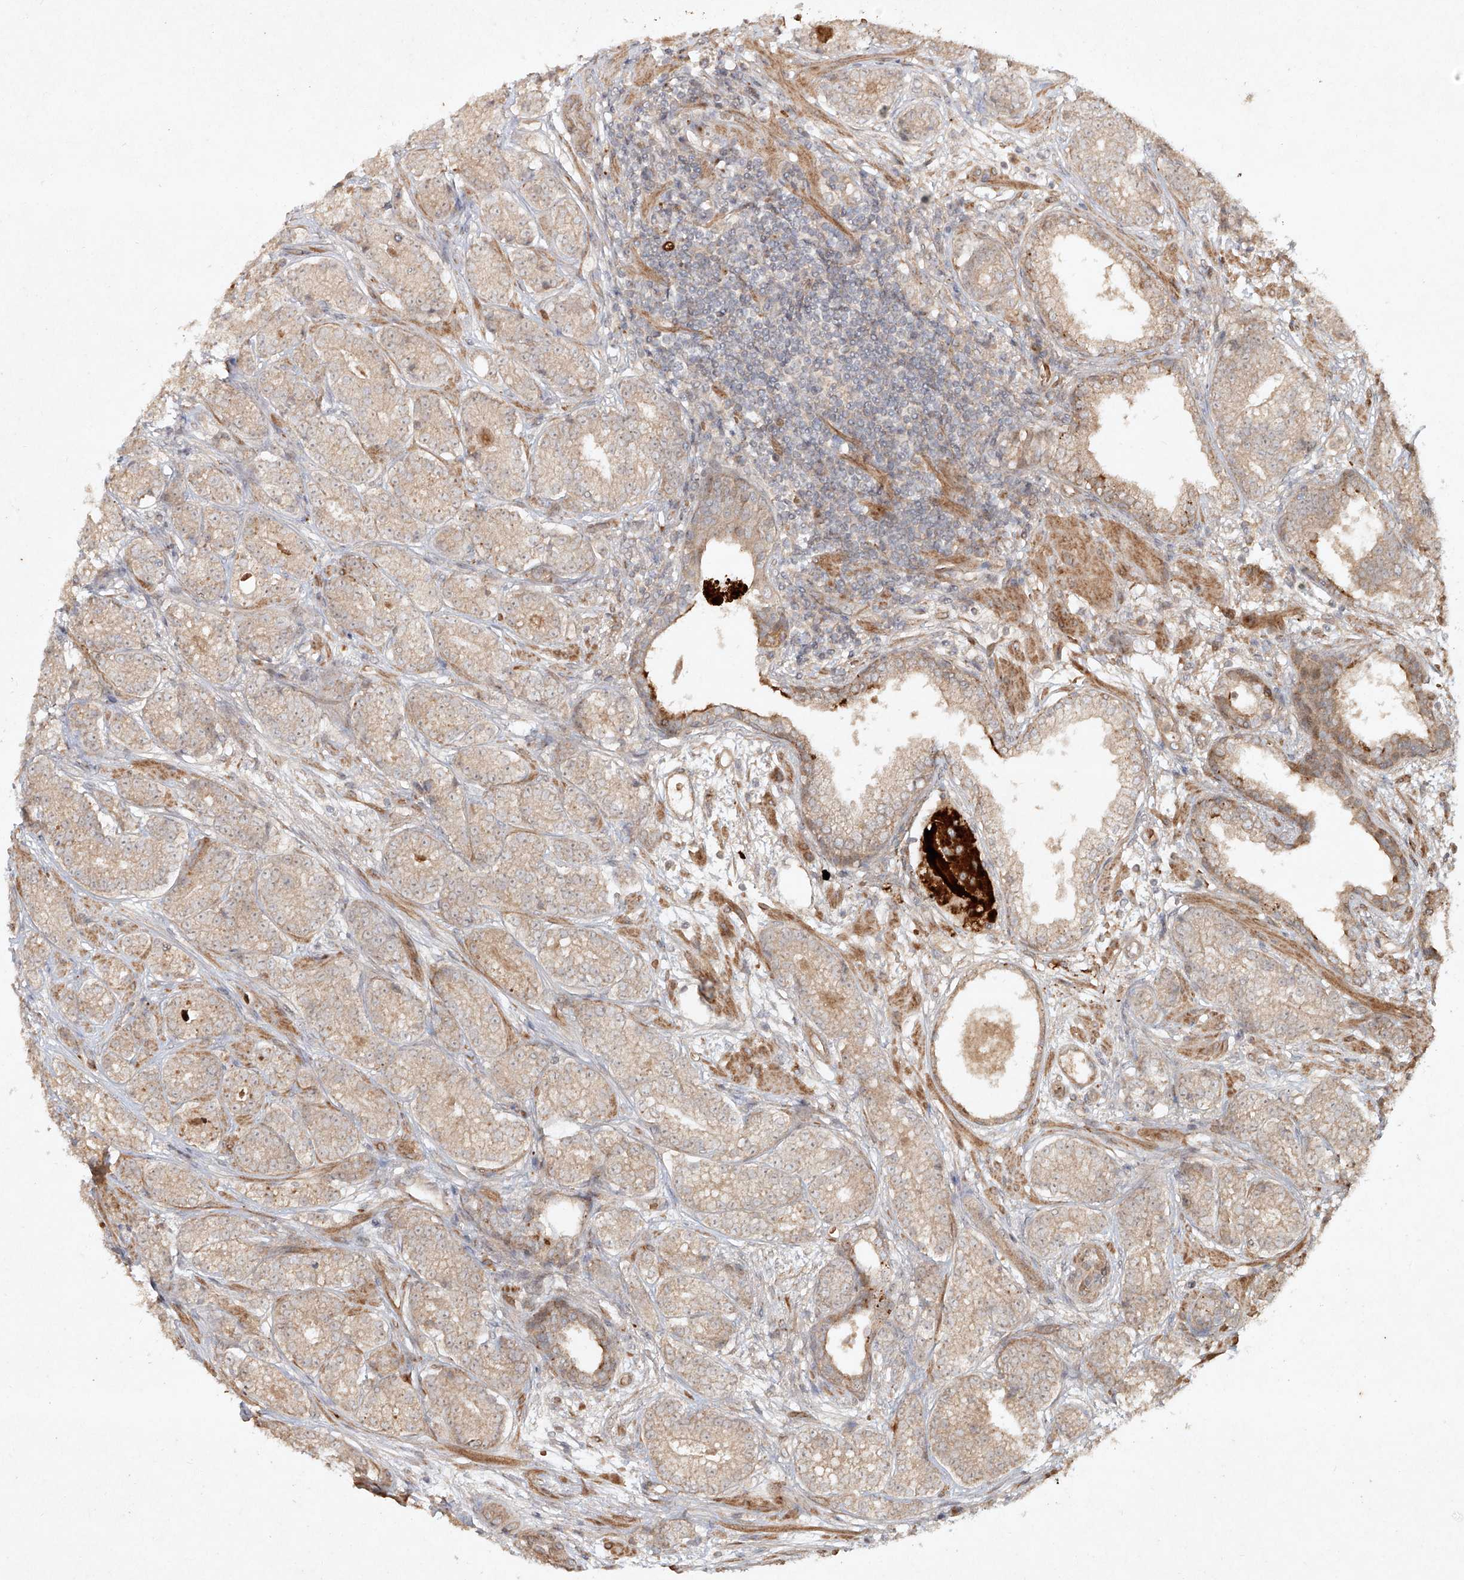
{"staining": {"intensity": "negative", "quantity": "none", "location": "none"}, "tissue": "prostate cancer", "cell_type": "Tumor cells", "image_type": "cancer", "snomed": [{"axis": "morphology", "description": "Adenocarcinoma, High grade"}, {"axis": "topography", "description": "Prostate"}], "caption": "This image is of high-grade adenocarcinoma (prostate) stained with IHC to label a protein in brown with the nuclei are counter-stained blue. There is no positivity in tumor cells.", "gene": "CYYR1", "patient": {"sex": "male", "age": 61}}